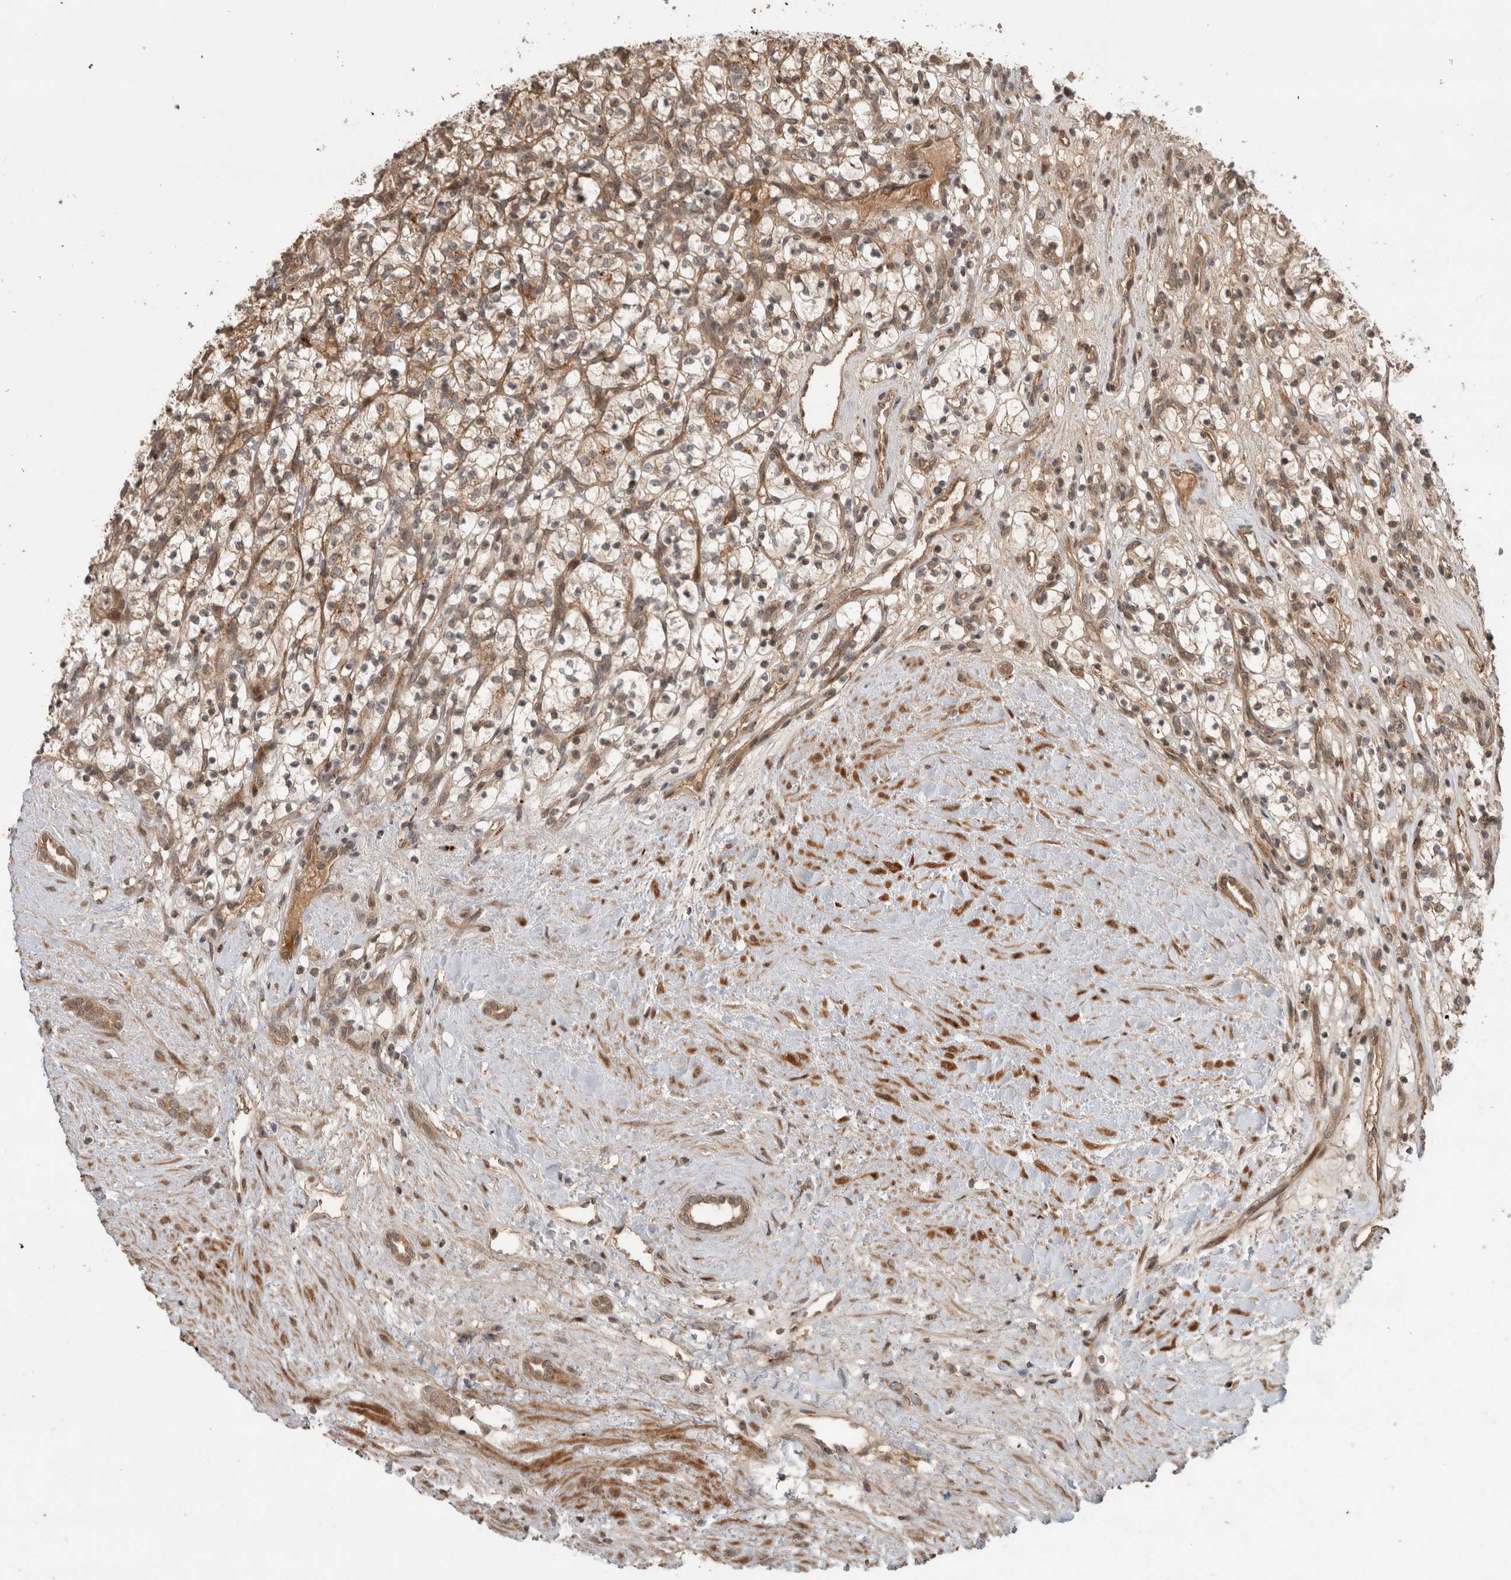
{"staining": {"intensity": "weak", "quantity": ">75%", "location": "cytoplasmic/membranous"}, "tissue": "renal cancer", "cell_type": "Tumor cells", "image_type": "cancer", "snomed": [{"axis": "morphology", "description": "Adenocarcinoma, NOS"}, {"axis": "topography", "description": "Kidney"}], "caption": "Renal cancer stained for a protein demonstrates weak cytoplasmic/membranous positivity in tumor cells. (brown staining indicates protein expression, while blue staining denotes nuclei).", "gene": "PITPNC1", "patient": {"sex": "female", "age": 57}}